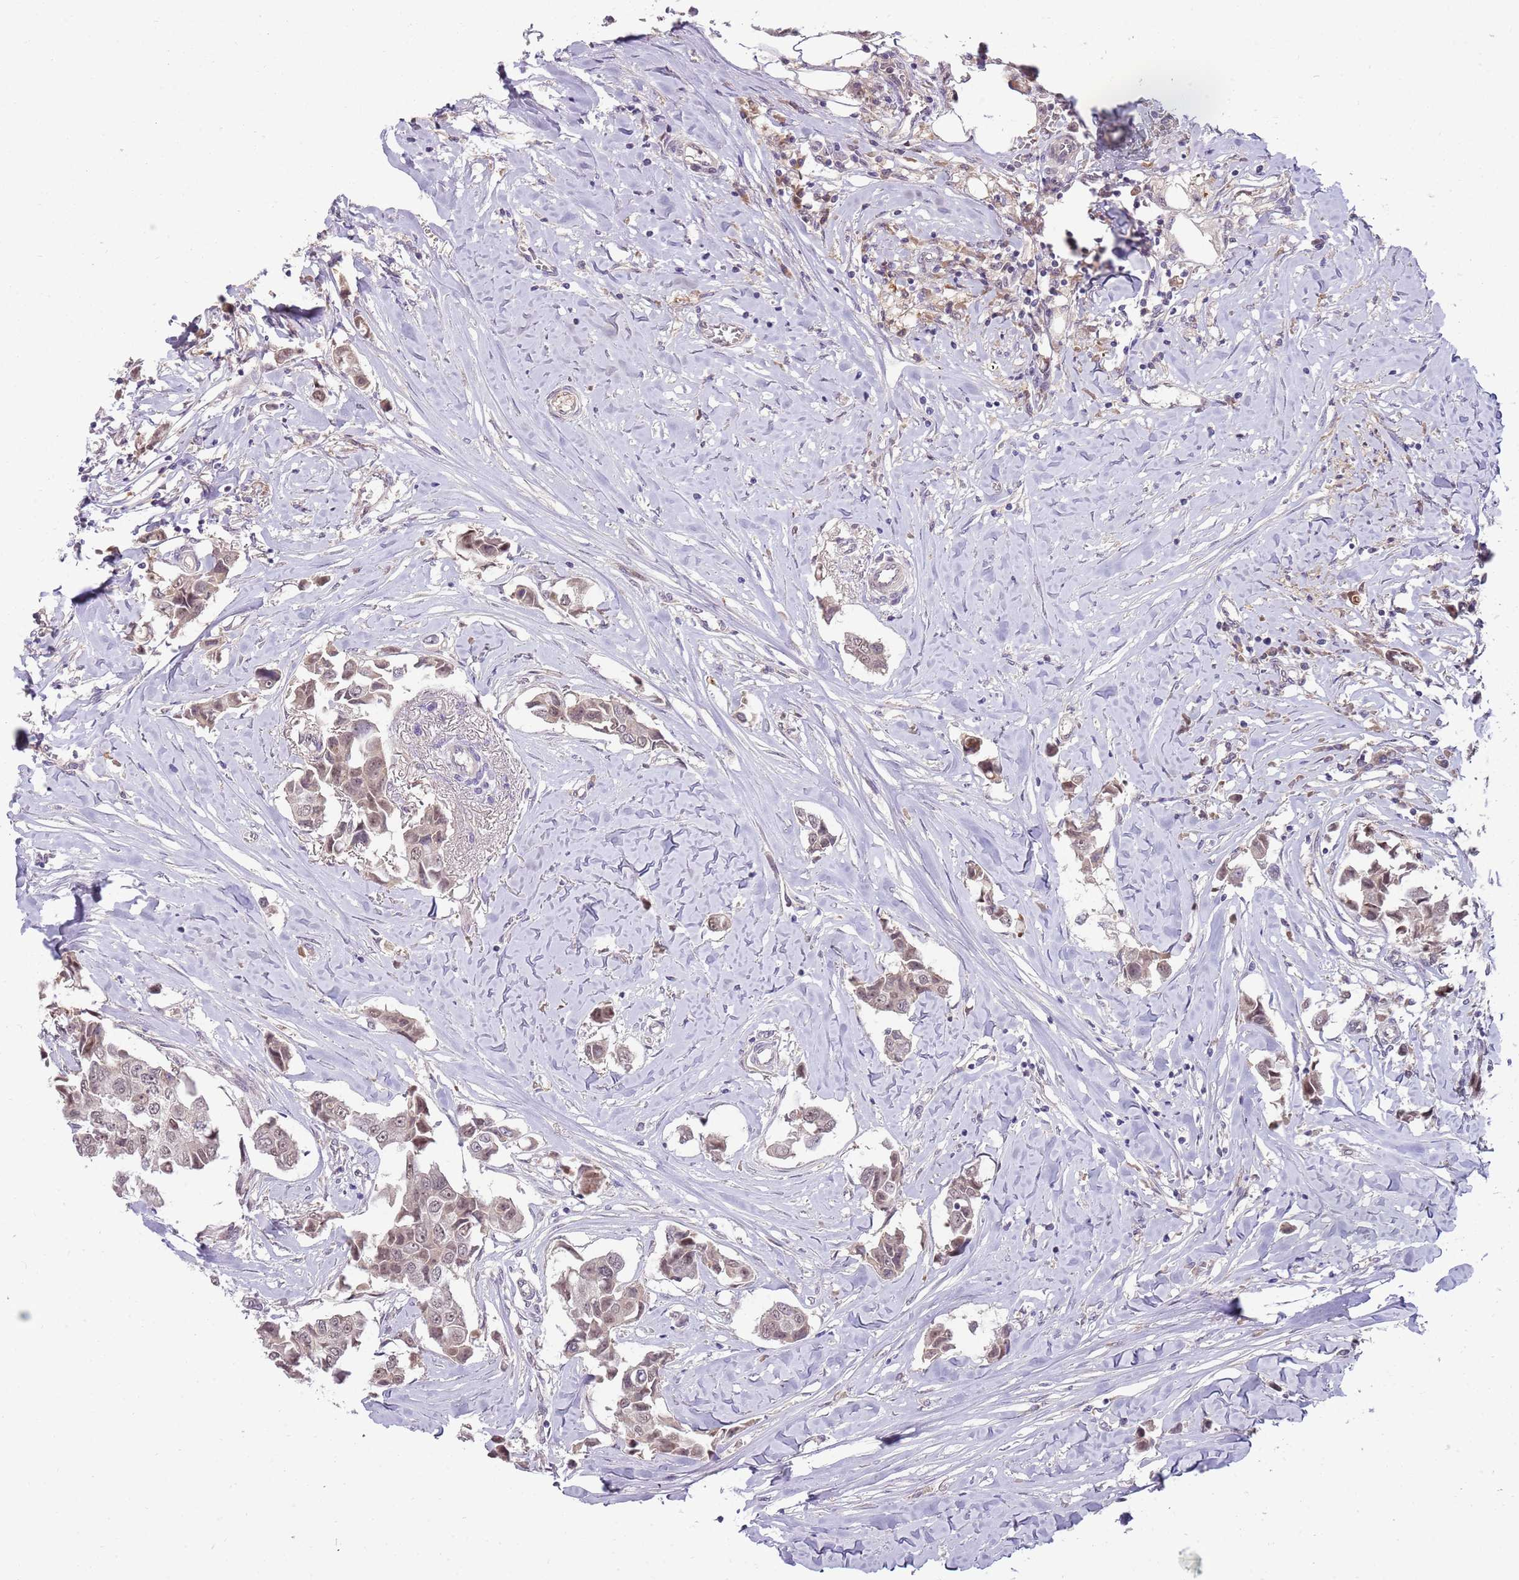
{"staining": {"intensity": "weak", "quantity": "25%-75%", "location": "nuclear"}, "tissue": "breast cancer", "cell_type": "Tumor cells", "image_type": "cancer", "snomed": [{"axis": "morphology", "description": "Duct carcinoma"}, {"axis": "topography", "description": "Breast"}], "caption": "Breast cancer (intraductal carcinoma) was stained to show a protein in brown. There is low levels of weak nuclear expression in approximately 25%-75% of tumor cells.", "gene": "NBPF6", "patient": {"sex": "female", "age": 80}}